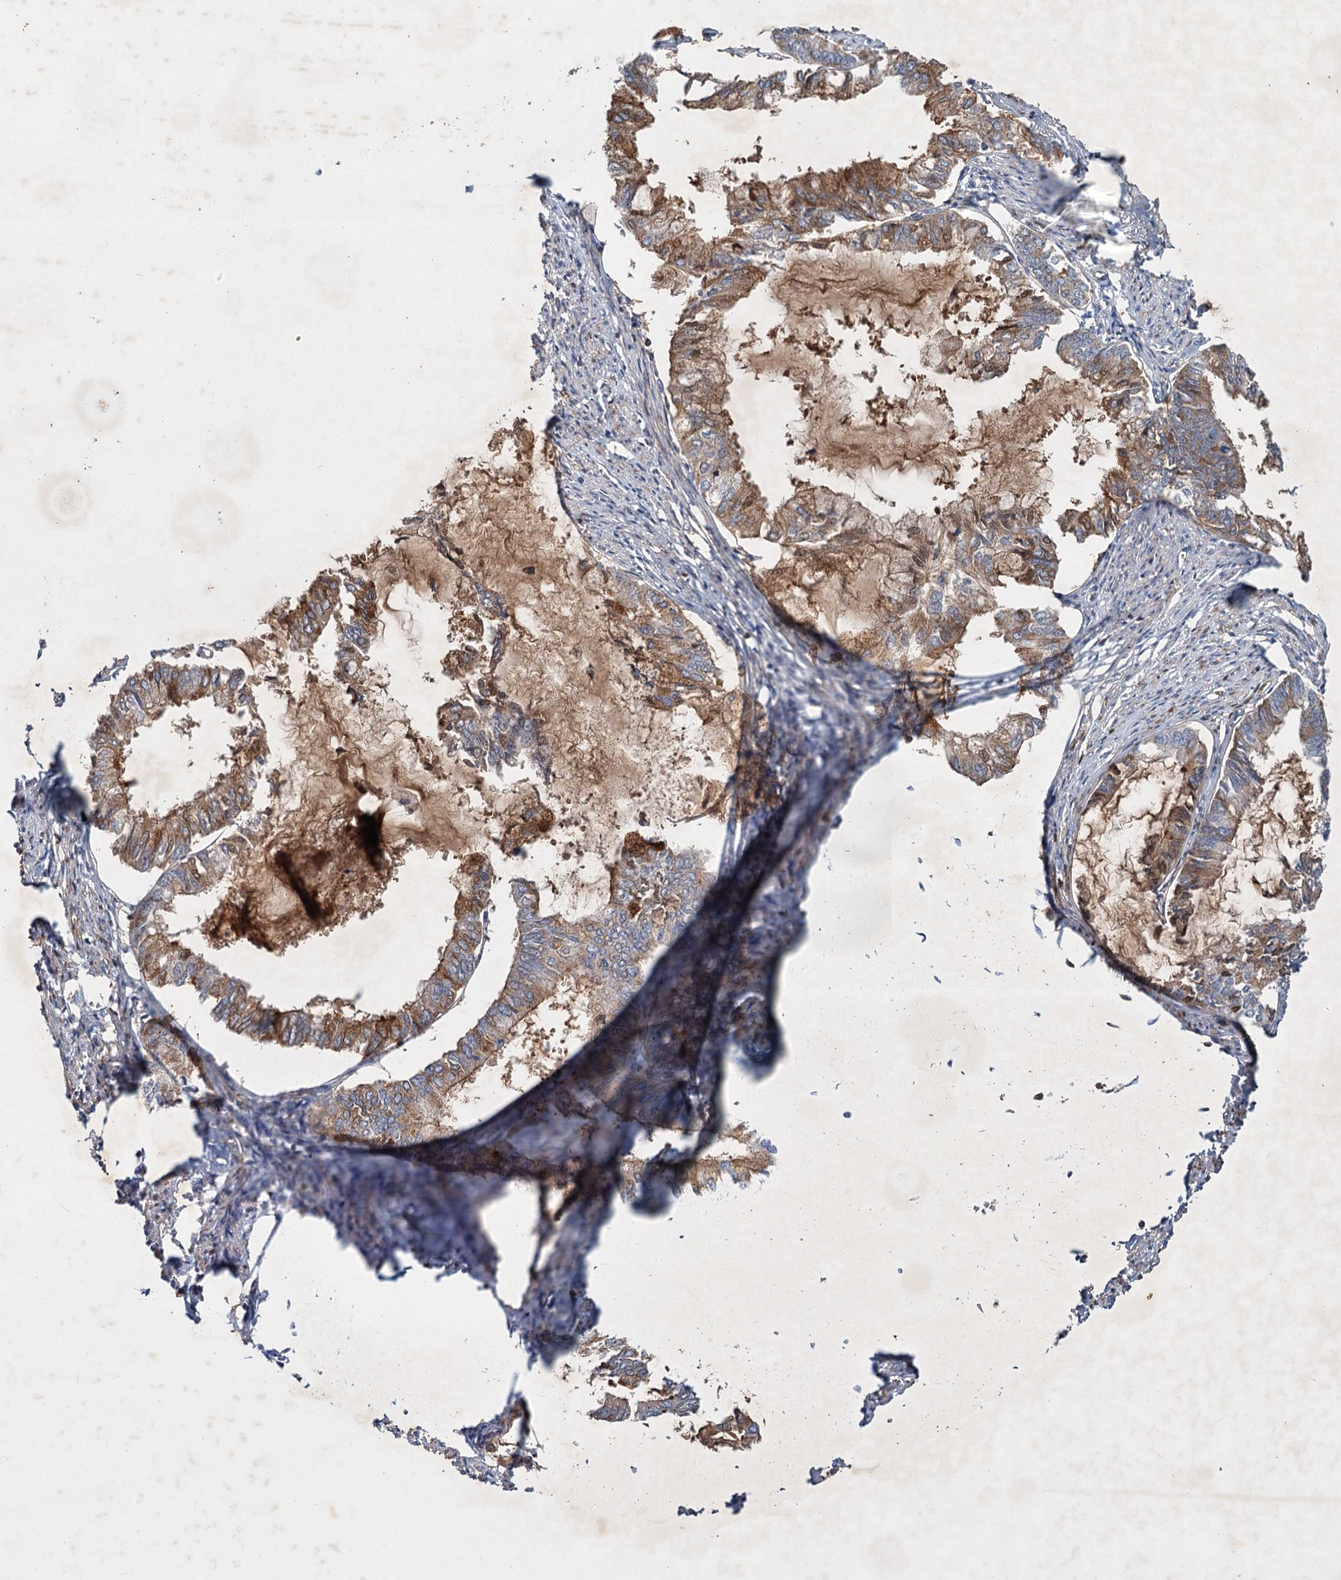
{"staining": {"intensity": "moderate", "quantity": "25%-75%", "location": "cytoplasmic/membranous"}, "tissue": "endometrial cancer", "cell_type": "Tumor cells", "image_type": "cancer", "snomed": [{"axis": "morphology", "description": "Adenocarcinoma, NOS"}, {"axis": "topography", "description": "Endometrium"}], "caption": "Immunohistochemistry (IHC) (DAB (3,3'-diaminobenzidine)) staining of human endometrial adenocarcinoma demonstrates moderate cytoplasmic/membranous protein positivity in about 25%-75% of tumor cells. The protein is stained brown, and the nuclei are stained in blue (DAB IHC with brightfield microscopy, high magnification).", "gene": "CHRD", "patient": {"sex": "female", "age": 86}}